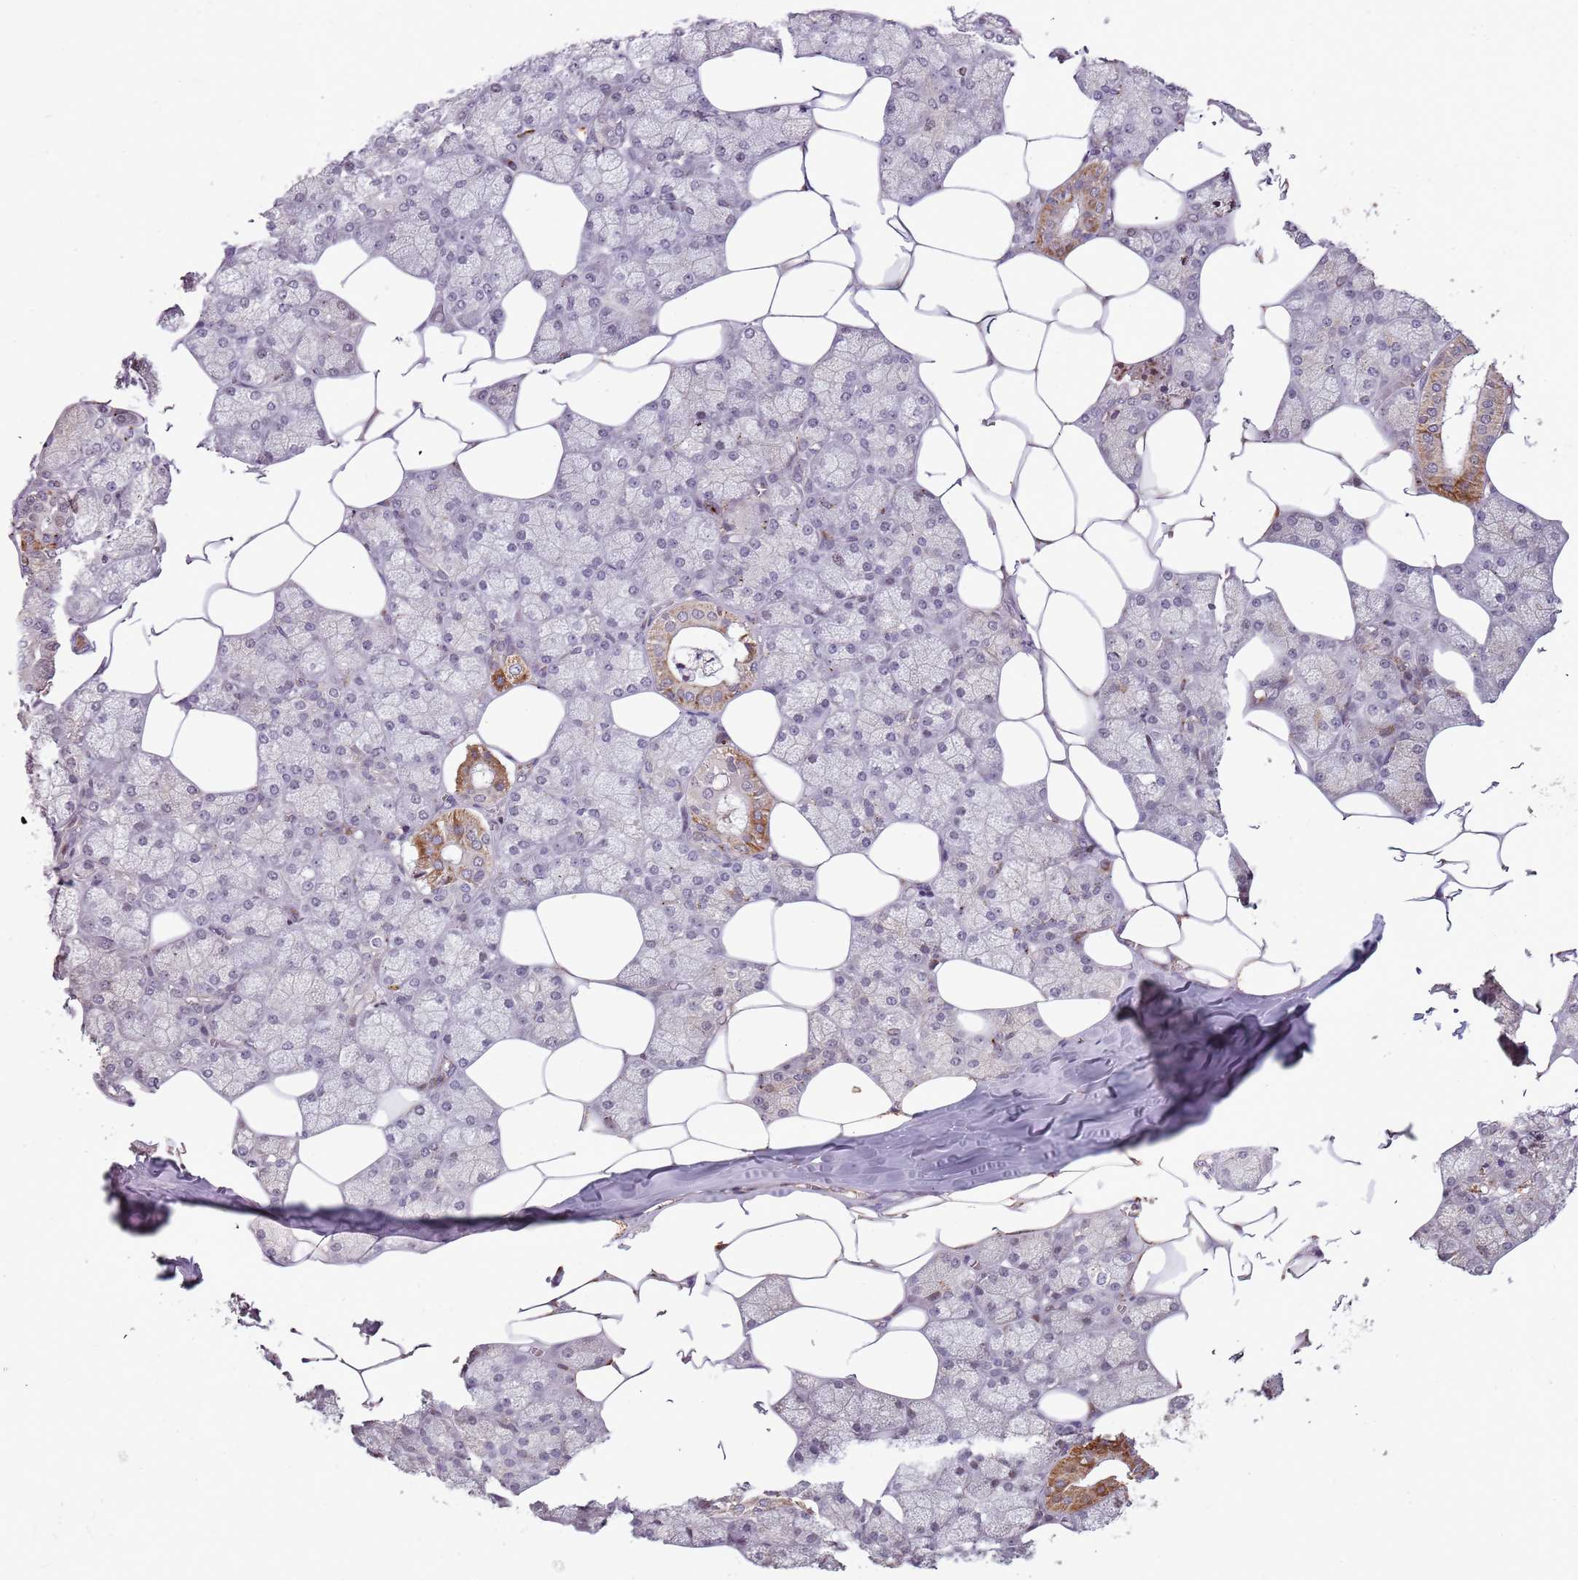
{"staining": {"intensity": "strong", "quantity": "25%-75%", "location": "cytoplasmic/membranous"}, "tissue": "salivary gland", "cell_type": "Glandular cells", "image_type": "normal", "snomed": [{"axis": "morphology", "description": "Normal tissue, NOS"}, {"axis": "topography", "description": "Salivary gland"}], "caption": "IHC photomicrograph of benign salivary gland: salivary gland stained using immunohistochemistry exhibits high levels of strong protein expression localized specifically in the cytoplasmic/membranous of glandular cells, appearing as a cytoplasmic/membranous brown color.", "gene": "ULK3", "patient": {"sex": "male", "age": 62}}